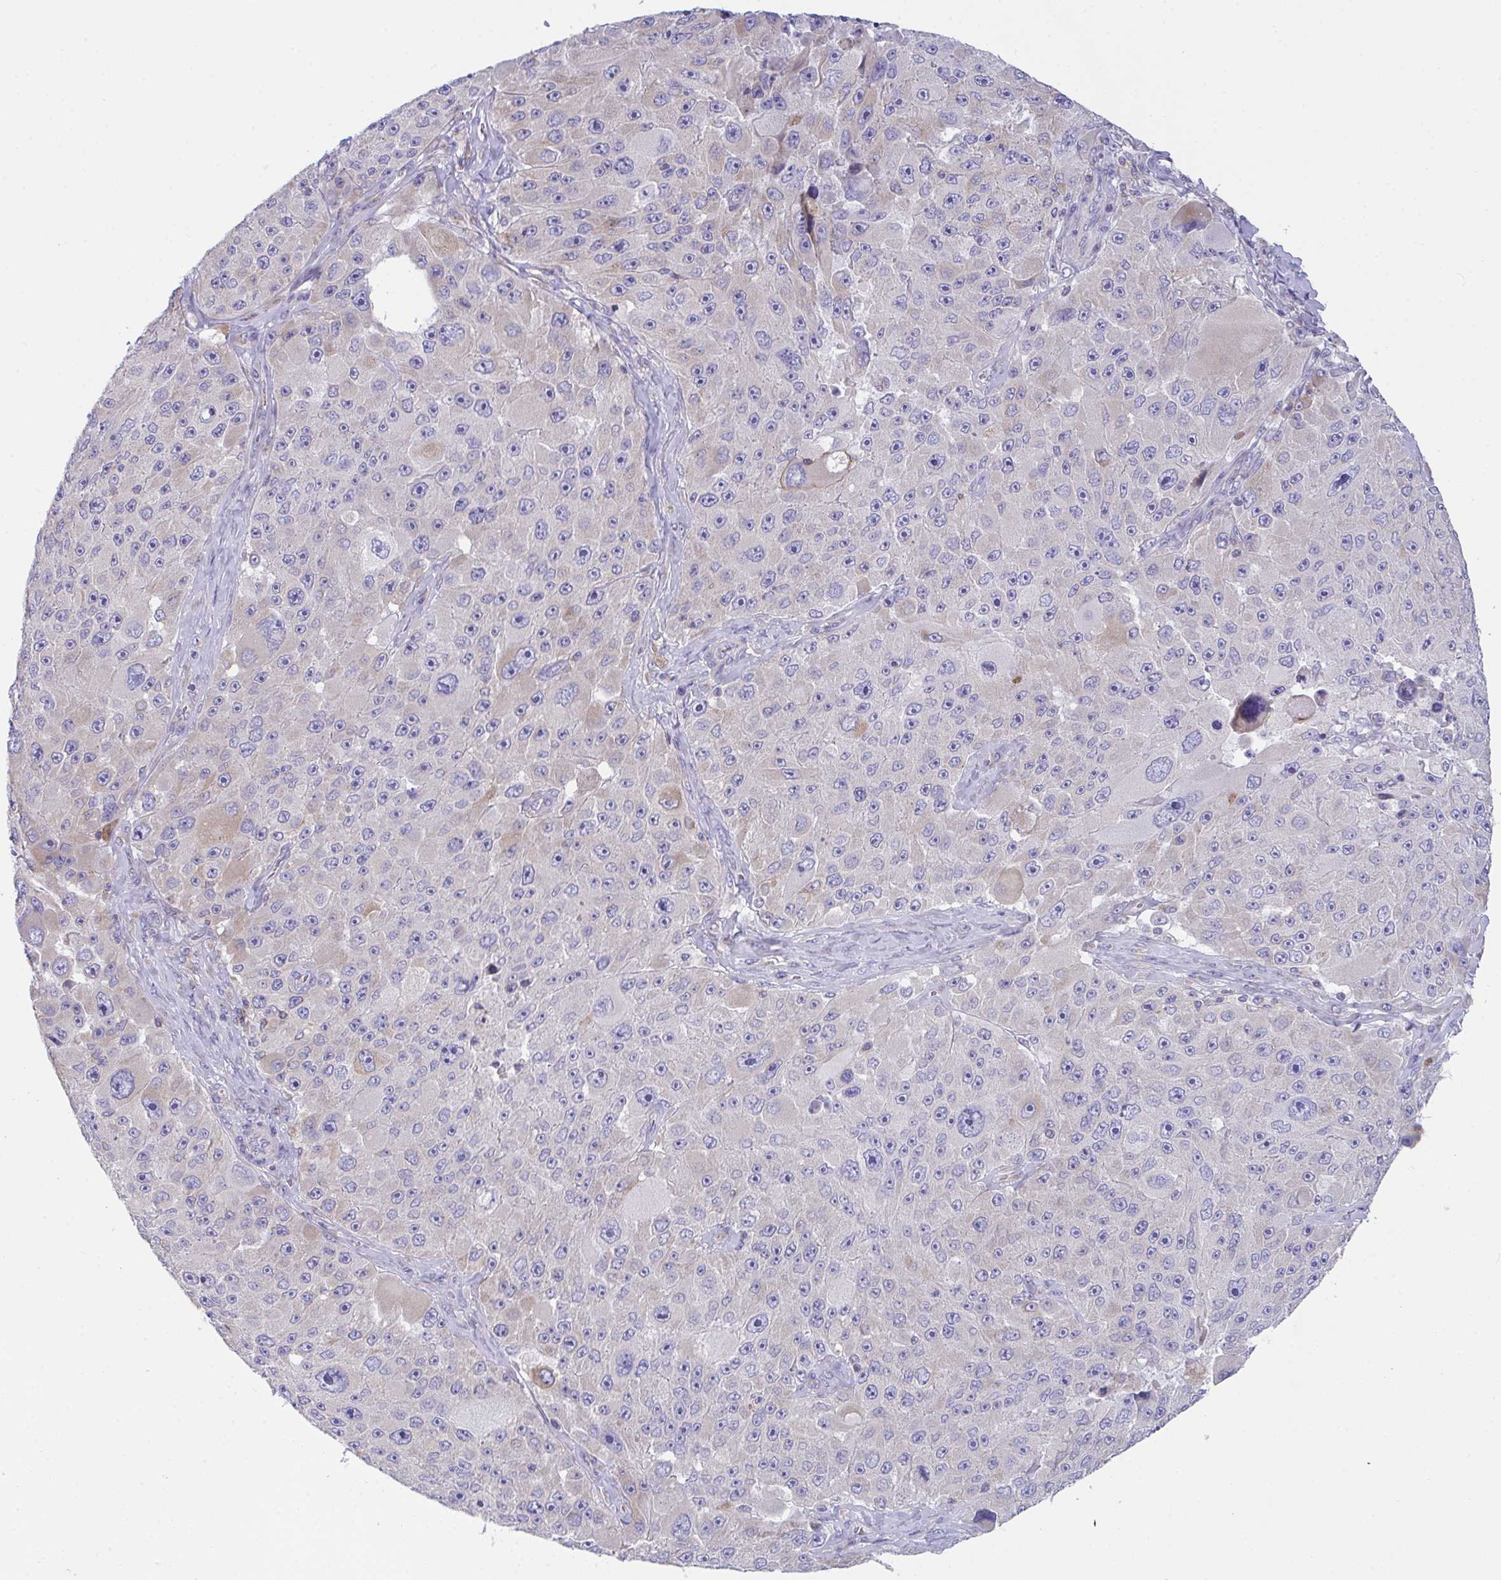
{"staining": {"intensity": "negative", "quantity": "none", "location": "none"}, "tissue": "melanoma", "cell_type": "Tumor cells", "image_type": "cancer", "snomed": [{"axis": "morphology", "description": "Malignant melanoma, Metastatic site"}, {"axis": "topography", "description": "Lymph node"}], "caption": "Micrograph shows no protein staining in tumor cells of melanoma tissue.", "gene": "MIA3", "patient": {"sex": "male", "age": 62}}